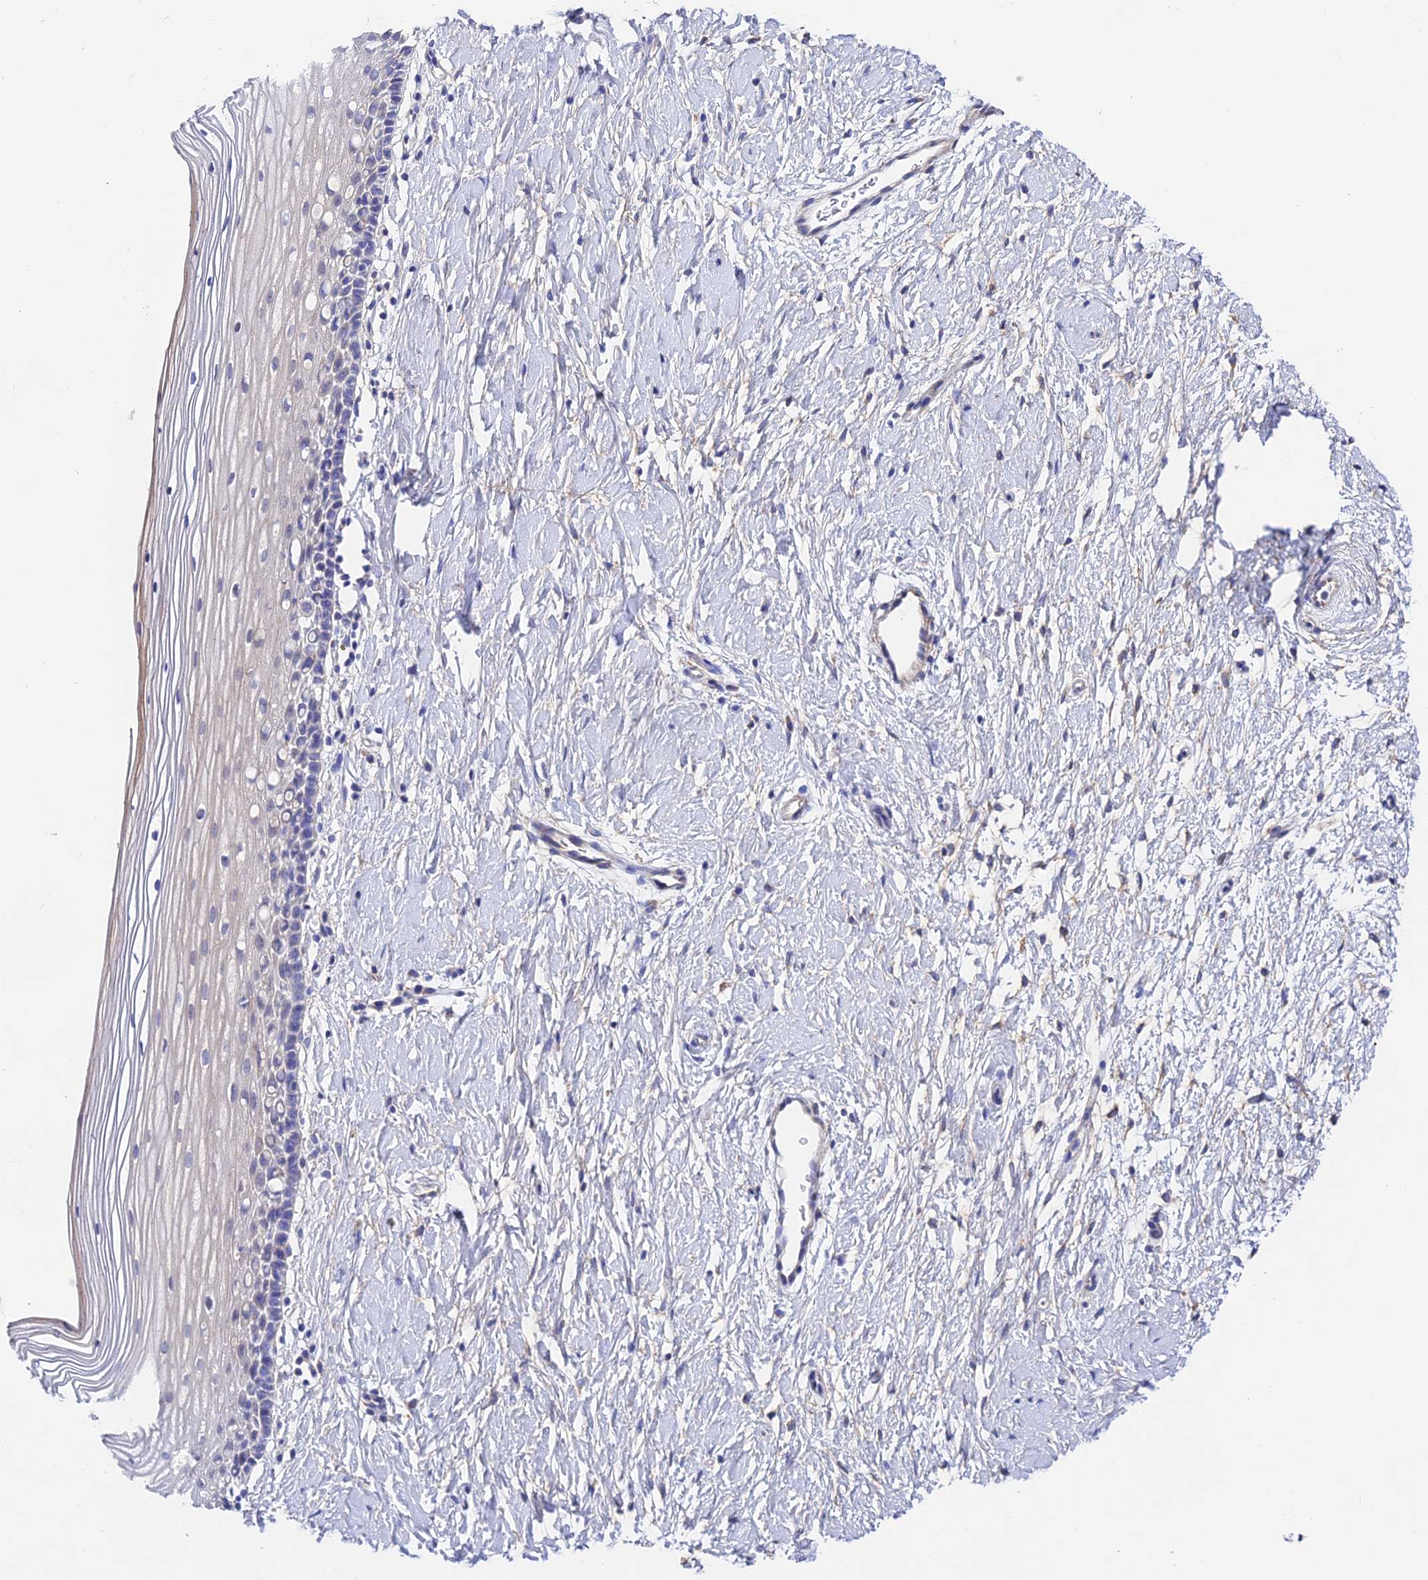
{"staining": {"intensity": "weak", "quantity": "<25%", "location": "cytoplasmic/membranous"}, "tissue": "cervix", "cell_type": "Squamous epithelial cells", "image_type": "normal", "snomed": [{"axis": "morphology", "description": "Normal tissue, NOS"}, {"axis": "topography", "description": "Cervix"}], "caption": "IHC of benign human cervix exhibits no staining in squamous epithelial cells.", "gene": "PPP2R2A", "patient": {"sex": "female", "age": 39}}